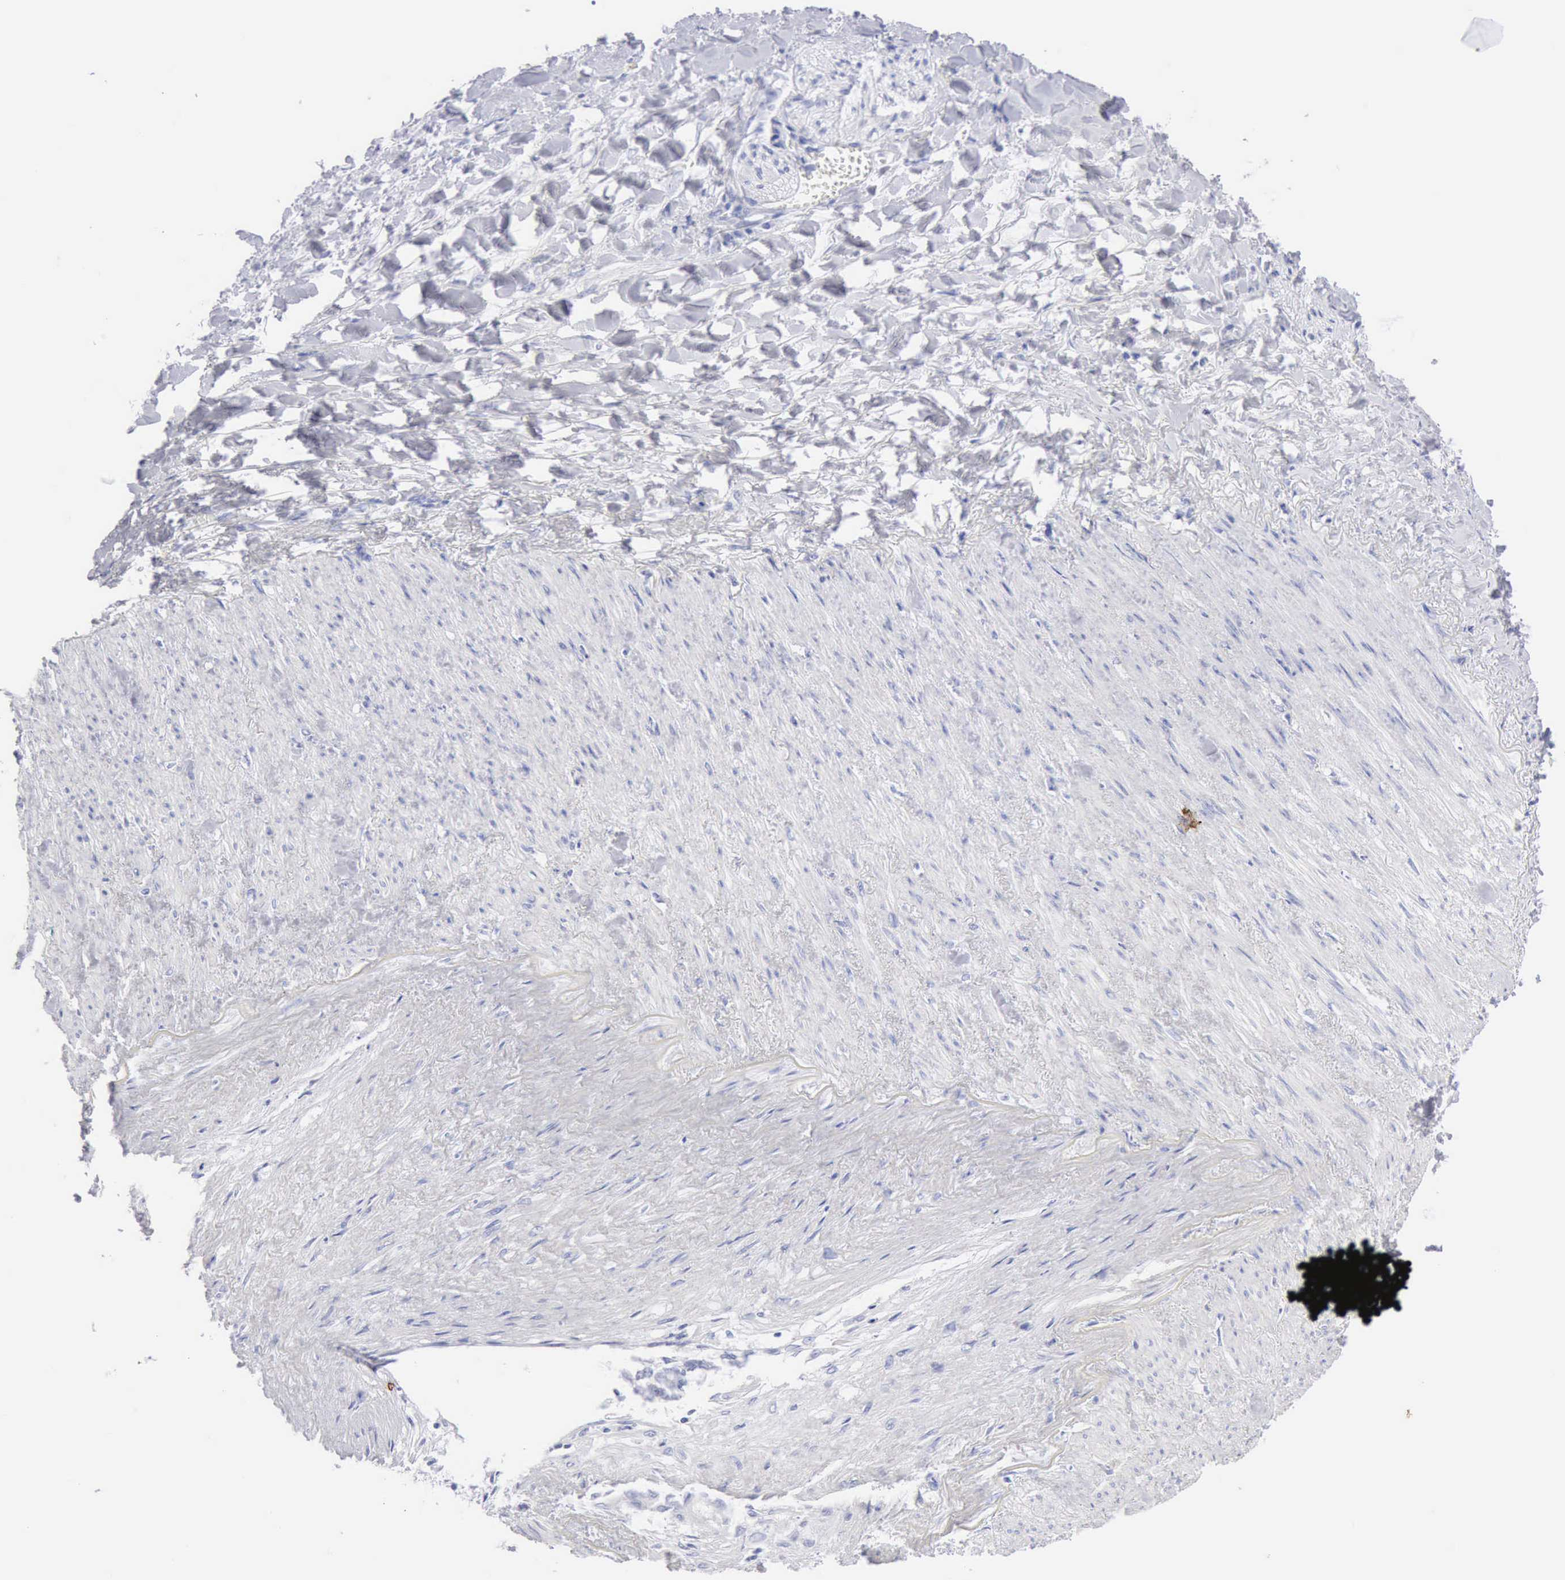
{"staining": {"intensity": "negative", "quantity": "none", "location": "none"}, "tissue": "liver cancer", "cell_type": "Tumor cells", "image_type": "cancer", "snomed": [{"axis": "morphology", "description": "Cholangiocarcinoma"}, {"axis": "topography", "description": "Liver"}], "caption": "Protein analysis of liver cancer shows no significant expression in tumor cells. The staining was performed using DAB (3,3'-diaminobenzidine) to visualize the protein expression in brown, while the nuclei were stained in blue with hematoxylin (Magnification: 20x).", "gene": "KRT10", "patient": {"sex": "male", "age": 57}}